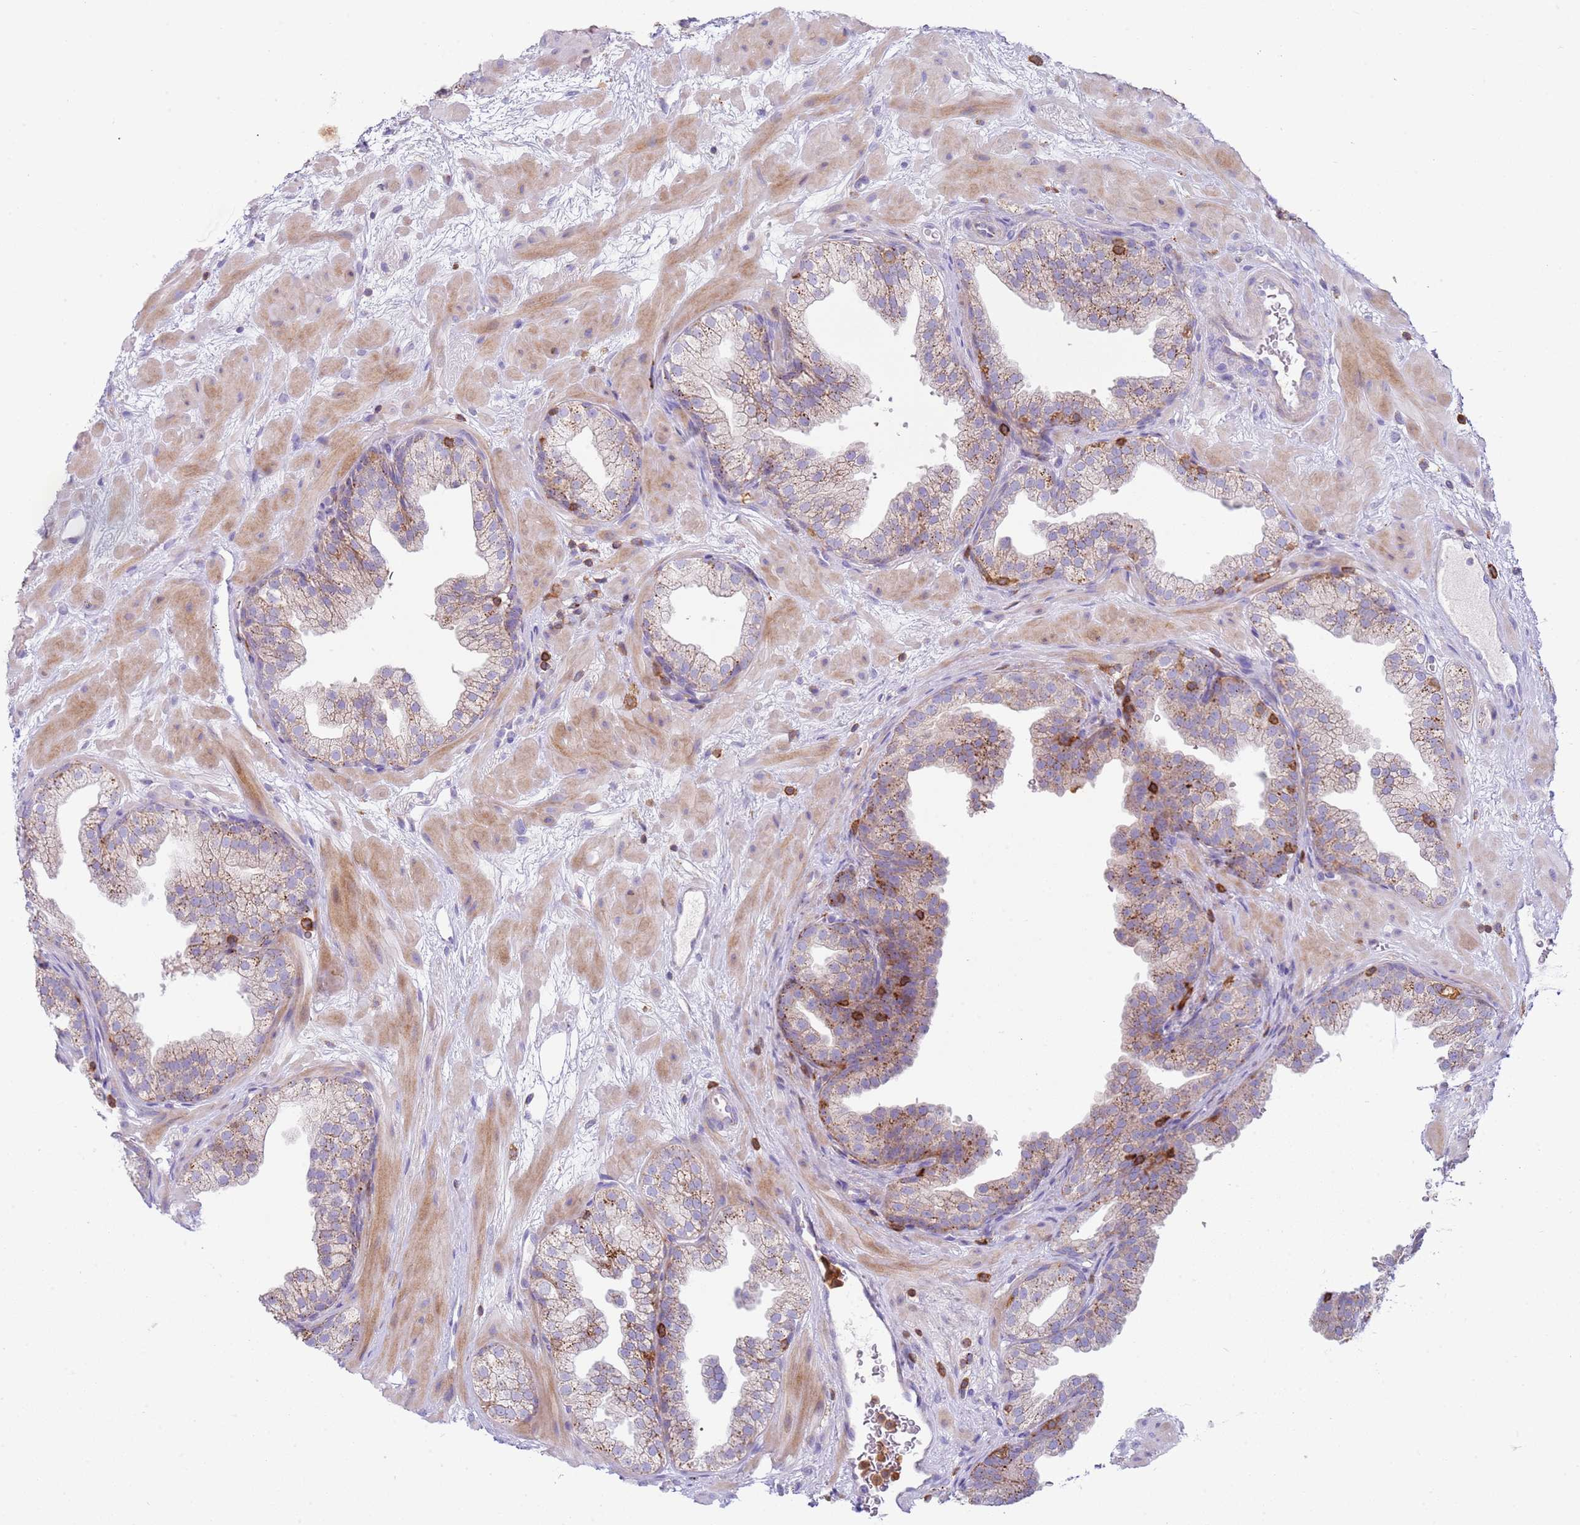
{"staining": {"intensity": "moderate", "quantity": "25%-75%", "location": "cytoplasmic/membranous"}, "tissue": "prostate", "cell_type": "Glandular cells", "image_type": "normal", "snomed": [{"axis": "morphology", "description": "Normal tissue, NOS"}, {"axis": "topography", "description": "Prostate"}], "caption": "Prostate stained with DAB immunohistochemistry (IHC) reveals medium levels of moderate cytoplasmic/membranous staining in approximately 25%-75% of glandular cells. The staining was performed using DAB (3,3'-diaminobenzidine) to visualize the protein expression in brown, while the nuclei were stained in blue with hematoxylin (Magnification: 20x).", "gene": "TTPAL", "patient": {"sex": "male", "age": 37}}